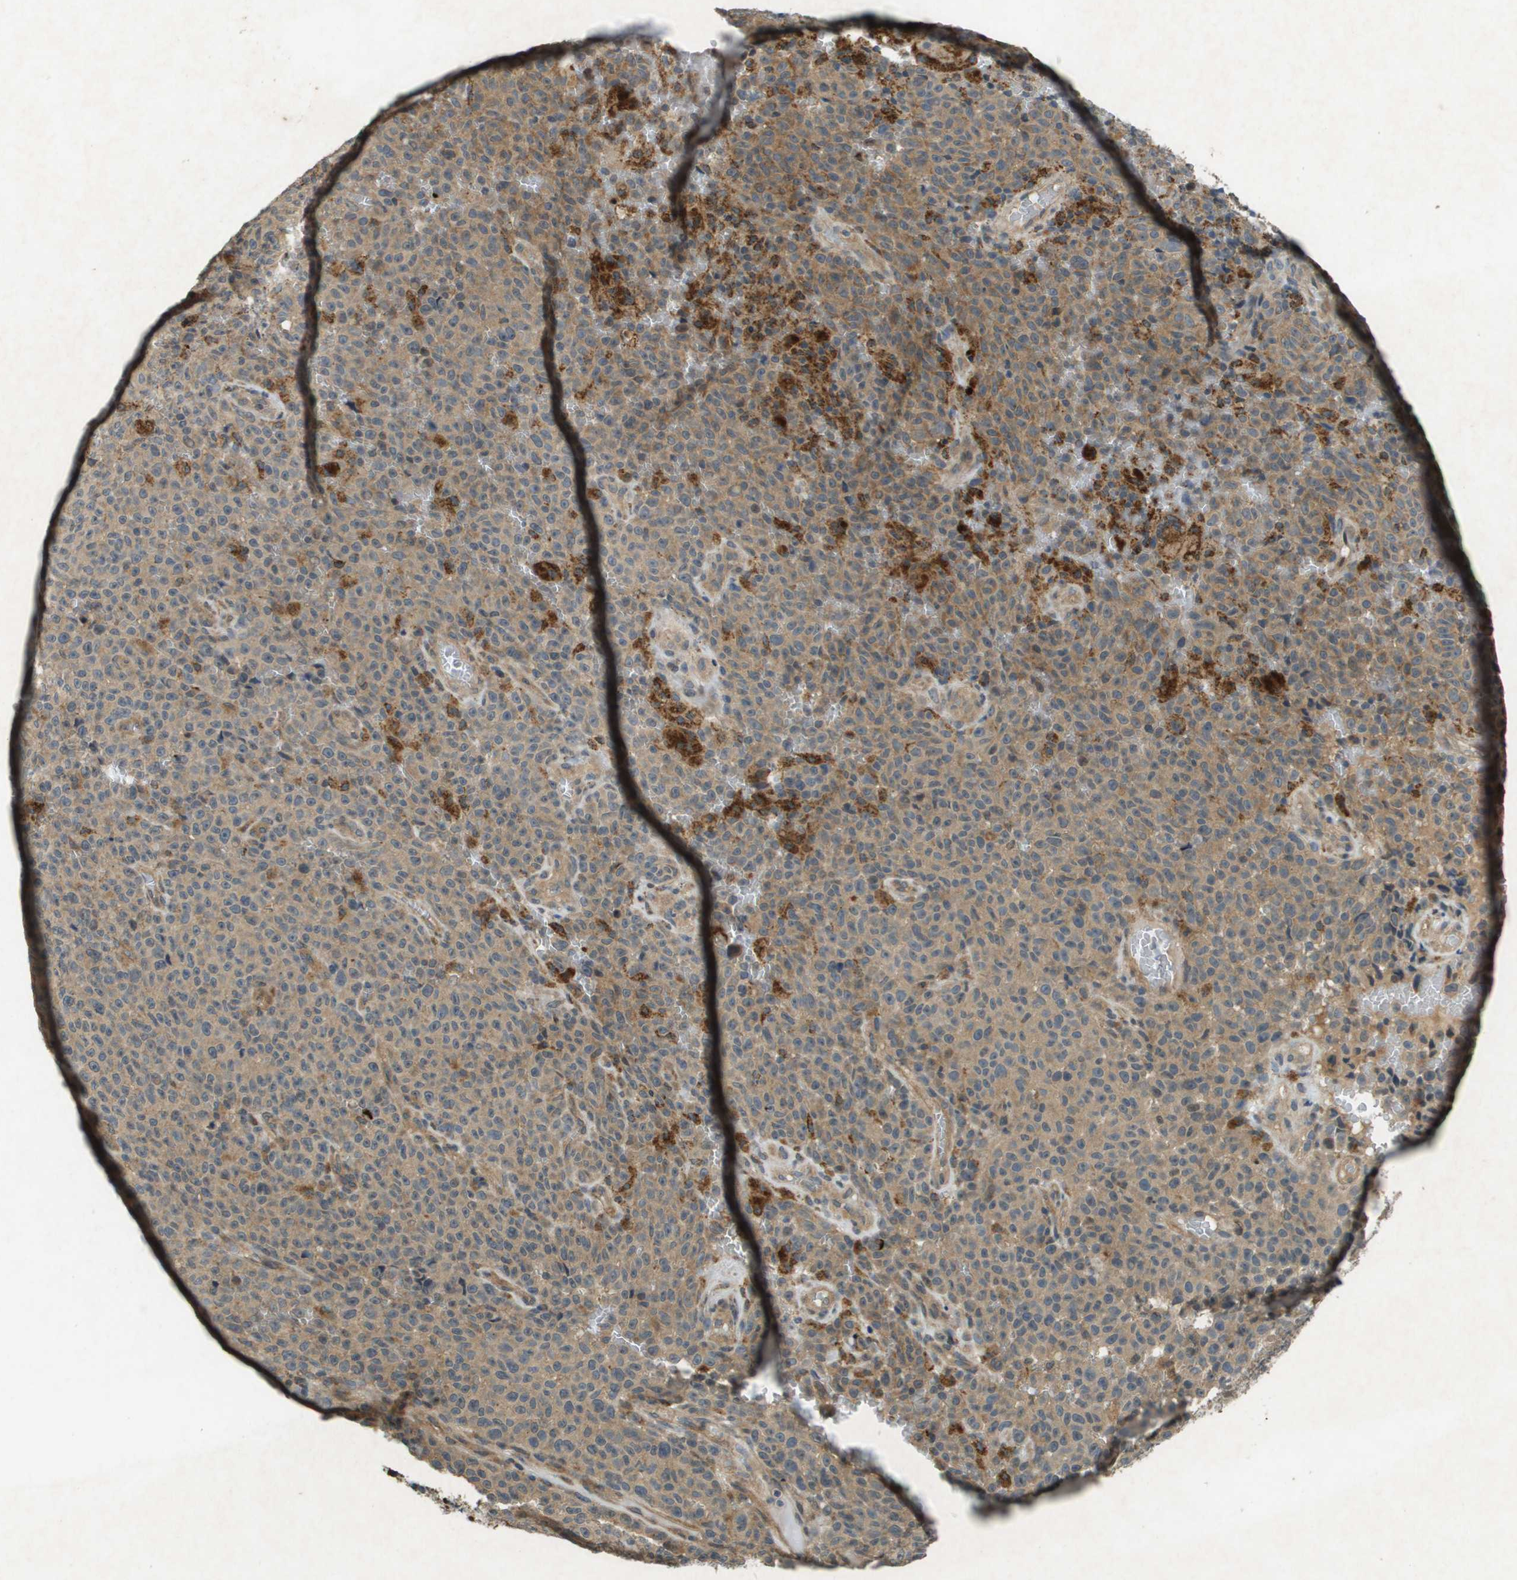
{"staining": {"intensity": "weak", "quantity": "25%-75%", "location": "cytoplasmic/membranous"}, "tissue": "melanoma", "cell_type": "Tumor cells", "image_type": "cancer", "snomed": [{"axis": "morphology", "description": "Malignant melanoma, NOS"}, {"axis": "topography", "description": "Skin"}], "caption": "Weak cytoplasmic/membranous expression is seen in about 25%-75% of tumor cells in melanoma.", "gene": "CDKN2C", "patient": {"sex": "female", "age": 82}}